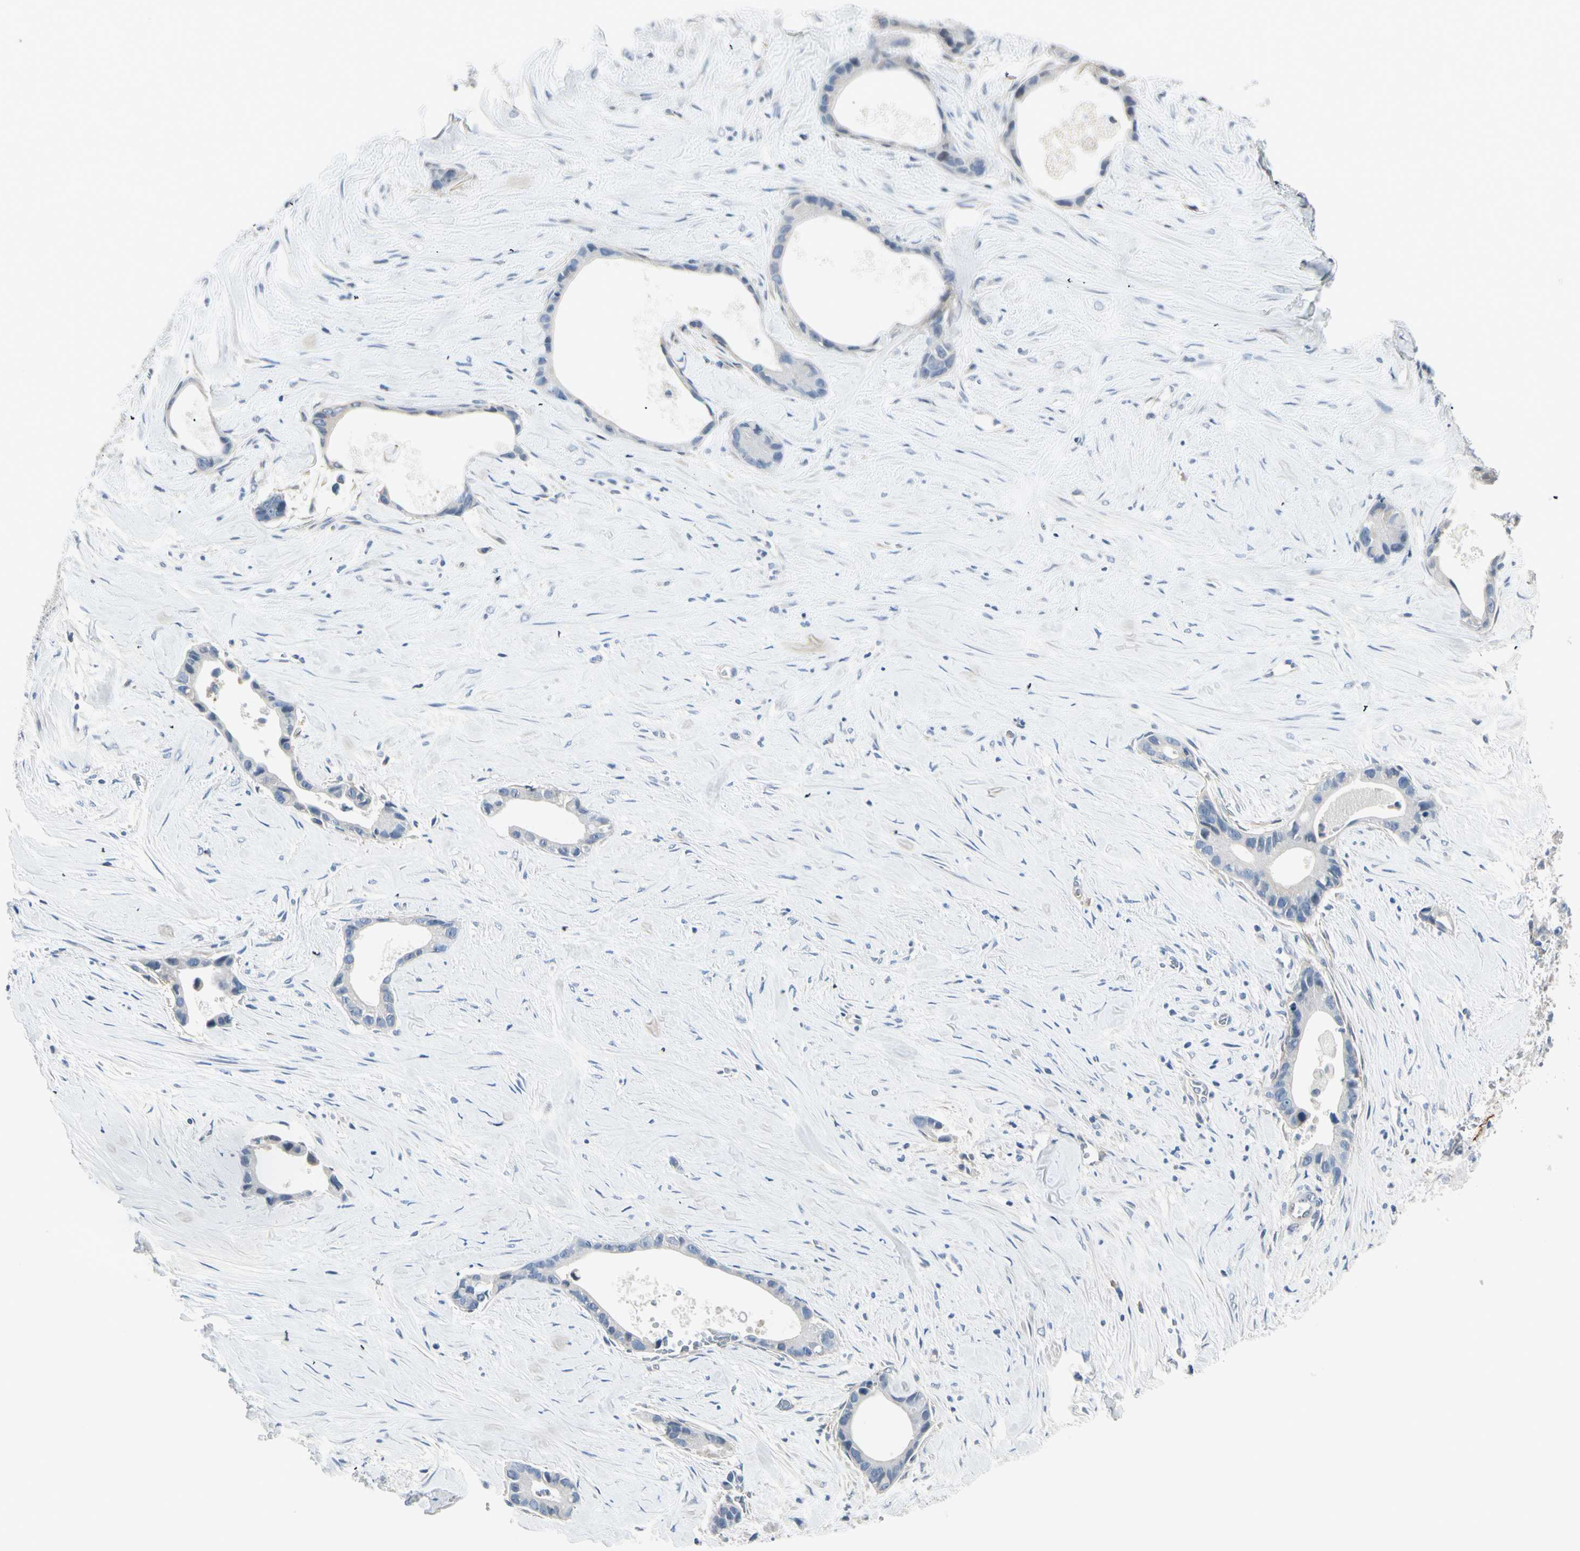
{"staining": {"intensity": "negative", "quantity": "none", "location": "none"}, "tissue": "liver cancer", "cell_type": "Tumor cells", "image_type": "cancer", "snomed": [{"axis": "morphology", "description": "Cholangiocarcinoma"}, {"axis": "topography", "description": "Liver"}], "caption": "Image shows no protein staining in tumor cells of liver cancer (cholangiocarcinoma) tissue. (DAB (3,3'-diaminobenzidine) immunohistochemistry (IHC), high magnification).", "gene": "GPR153", "patient": {"sex": "female", "age": 55}}